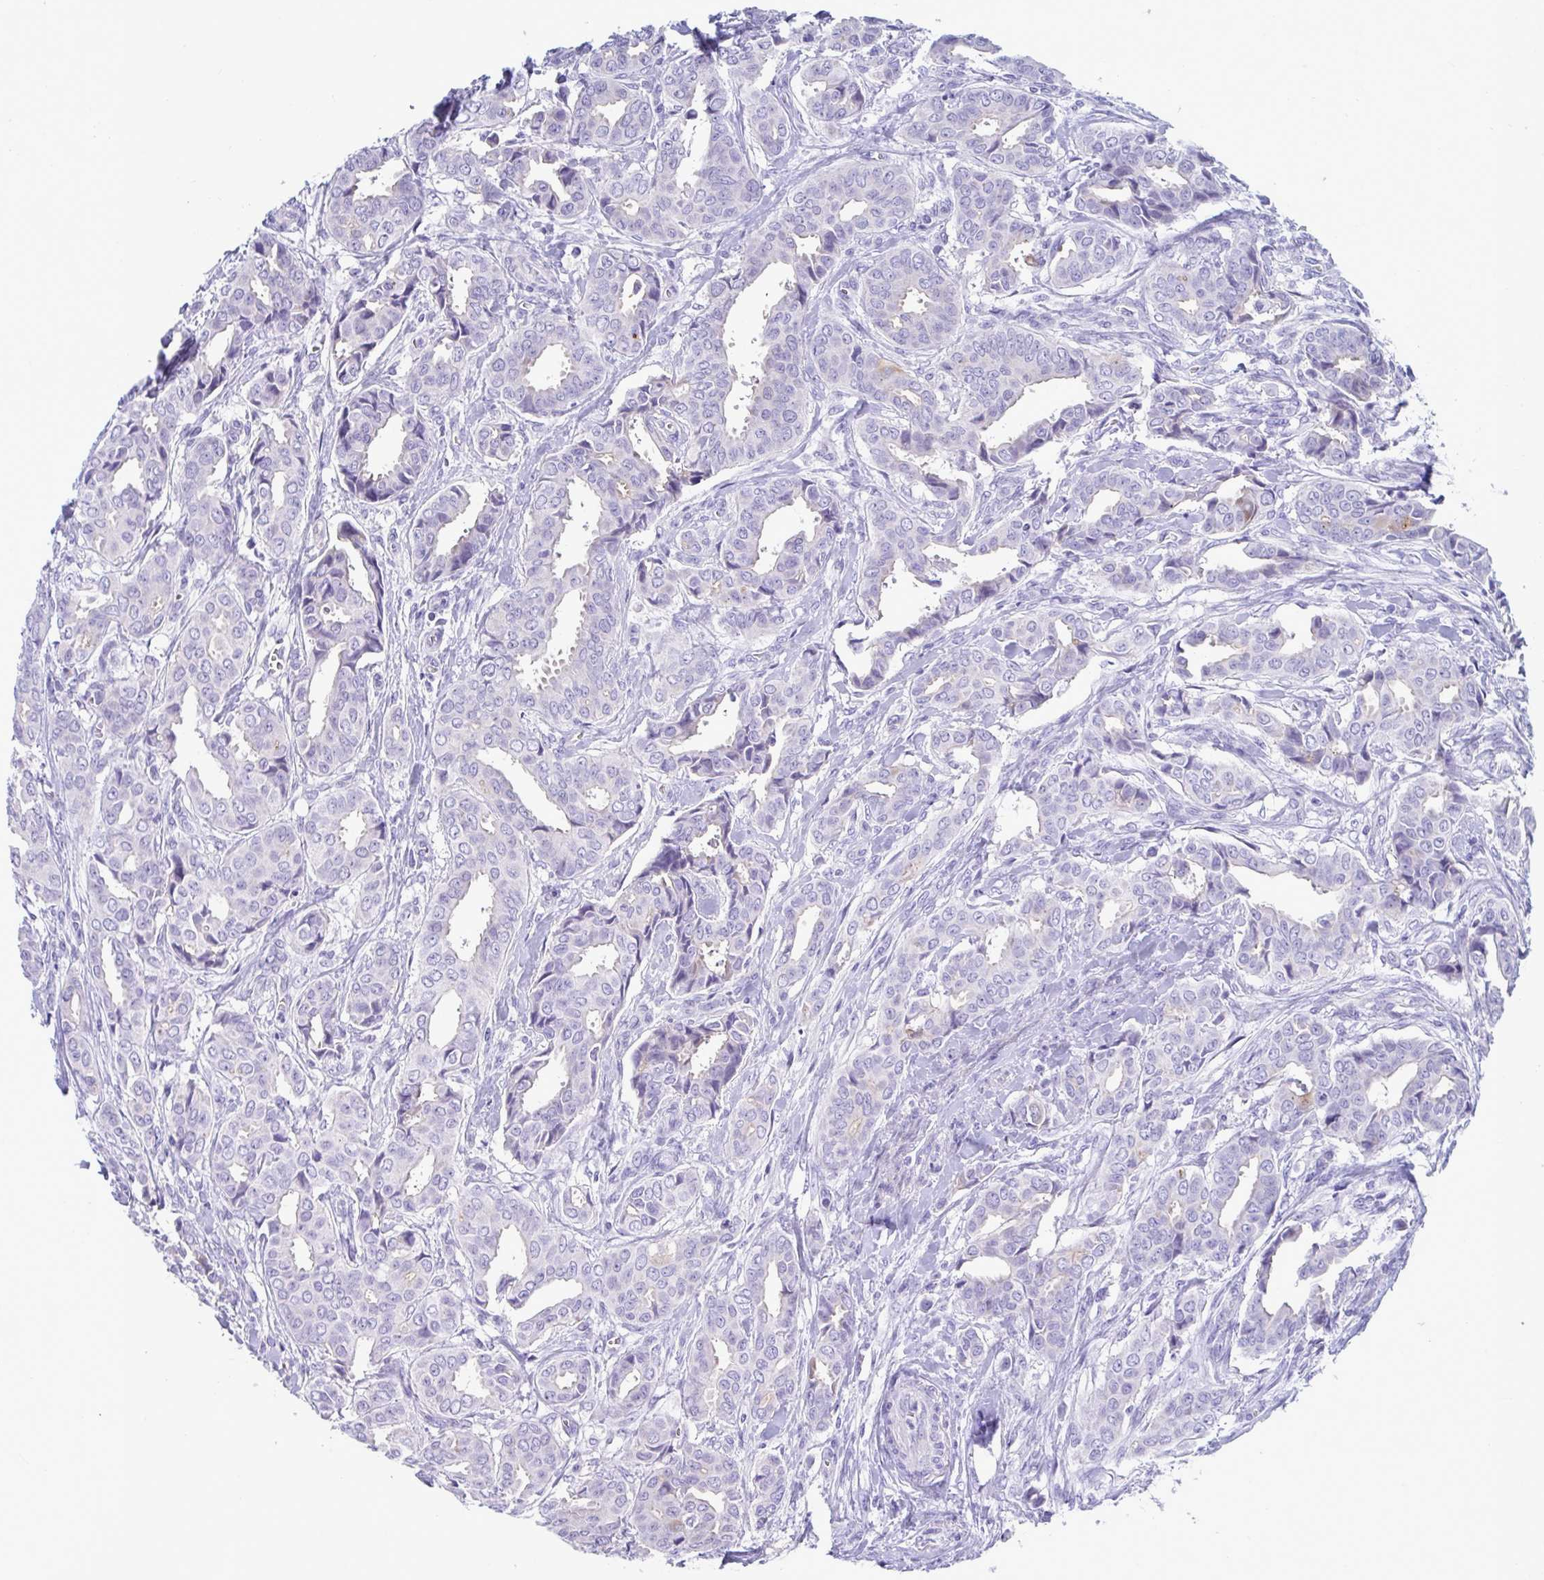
{"staining": {"intensity": "weak", "quantity": "<25%", "location": "cytoplasmic/membranous"}, "tissue": "breast cancer", "cell_type": "Tumor cells", "image_type": "cancer", "snomed": [{"axis": "morphology", "description": "Duct carcinoma"}, {"axis": "topography", "description": "Breast"}], "caption": "Immunohistochemical staining of infiltrating ductal carcinoma (breast) displays no significant positivity in tumor cells.", "gene": "TTC30B", "patient": {"sex": "female", "age": 45}}